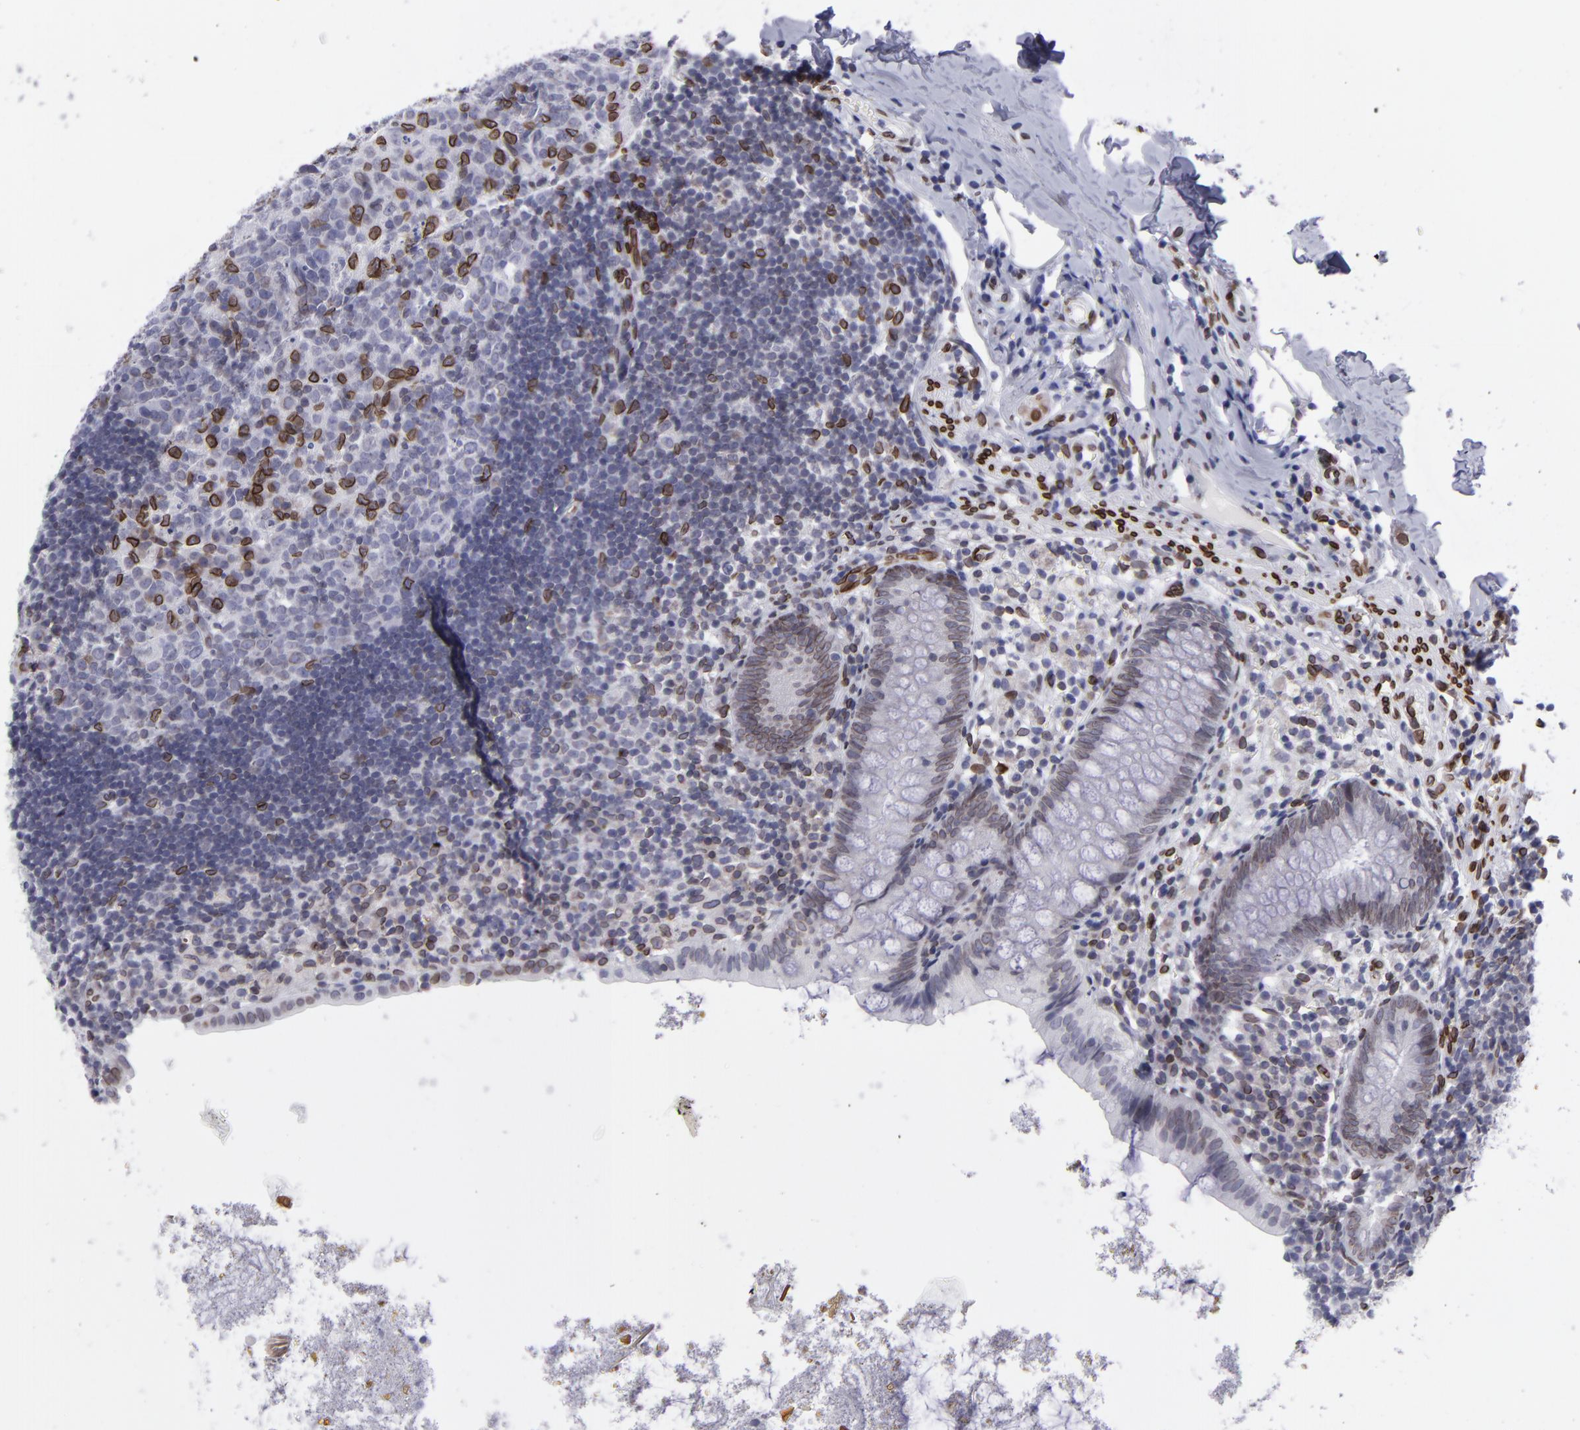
{"staining": {"intensity": "moderate", "quantity": "25%-75%", "location": "nuclear"}, "tissue": "appendix", "cell_type": "Glandular cells", "image_type": "normal", "snomed": [{"axis": "morphology", "description": "Normal tissue, NOS"}, {"axis": "topography", "description": "Appendix"}], "caption": "High-power microscopy captured an IHC photomicrograph of normal appendix, revealing moderate nuclear positivity in approximately 25%-75% of glandular cells.", "gene": "EMD", "patient": {"sex": "female", "age": 9}}